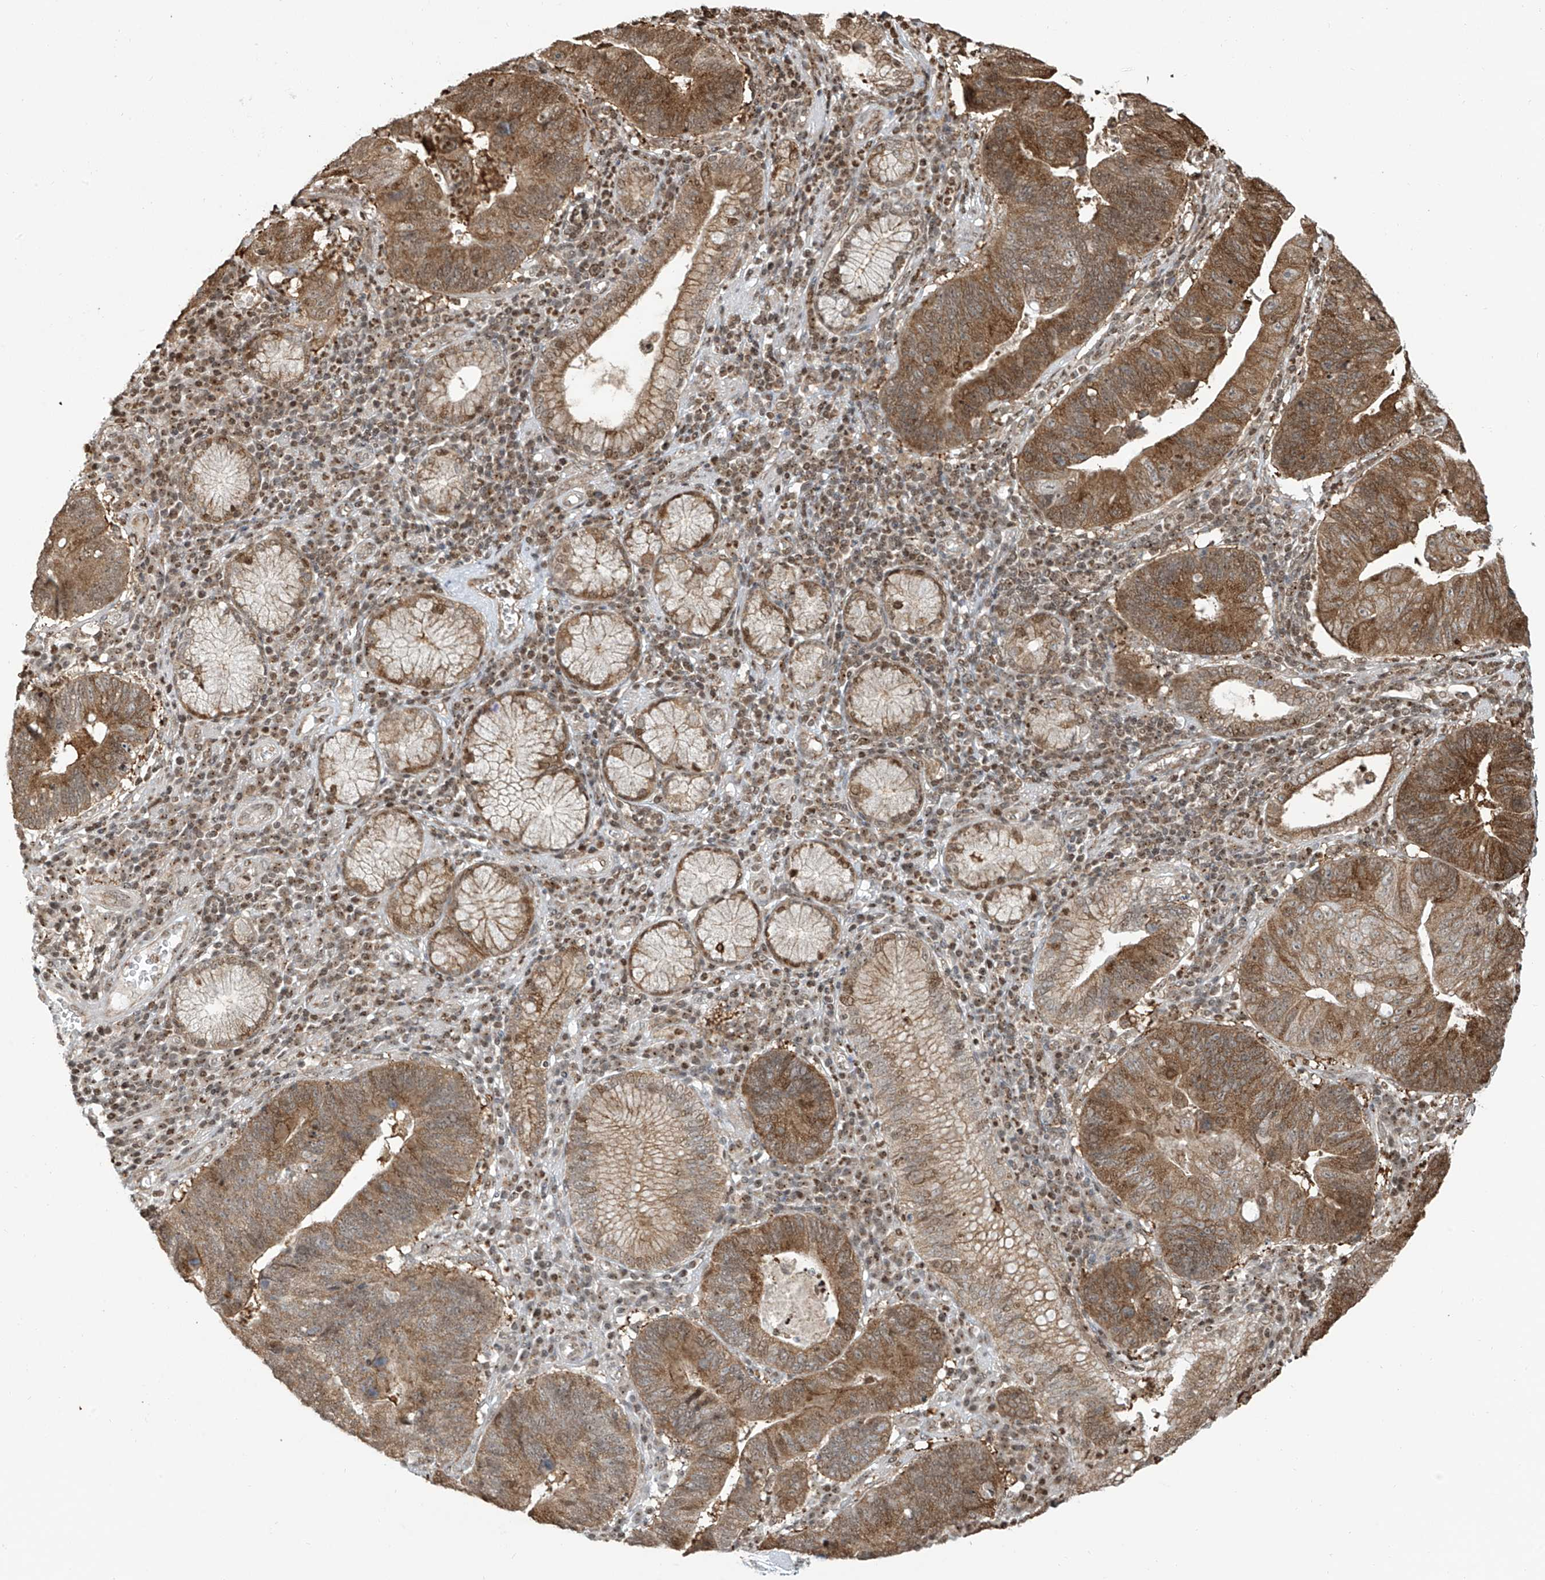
{"staining": {"intensity": "moderate", "quantity": ">75%", "location": "cytoplasmic/membranous"}, "tissue": "stomach cancer", "cell_type": "Tumor cells", "image_type": "cancer", "snomed": [{"axis": "morphology", "description": "Adenocarcinoma, NOS"}, {"axis": "topography", "description": "Stomach"}], "caption": "A histopathology image of adenocarcinoma (stomach) stained for a protein displays moderate cytoplasmic/membranous brown staining in tumor cells.", "gene": "VMP1", "patient": {"sex": "male", "age": 59}}